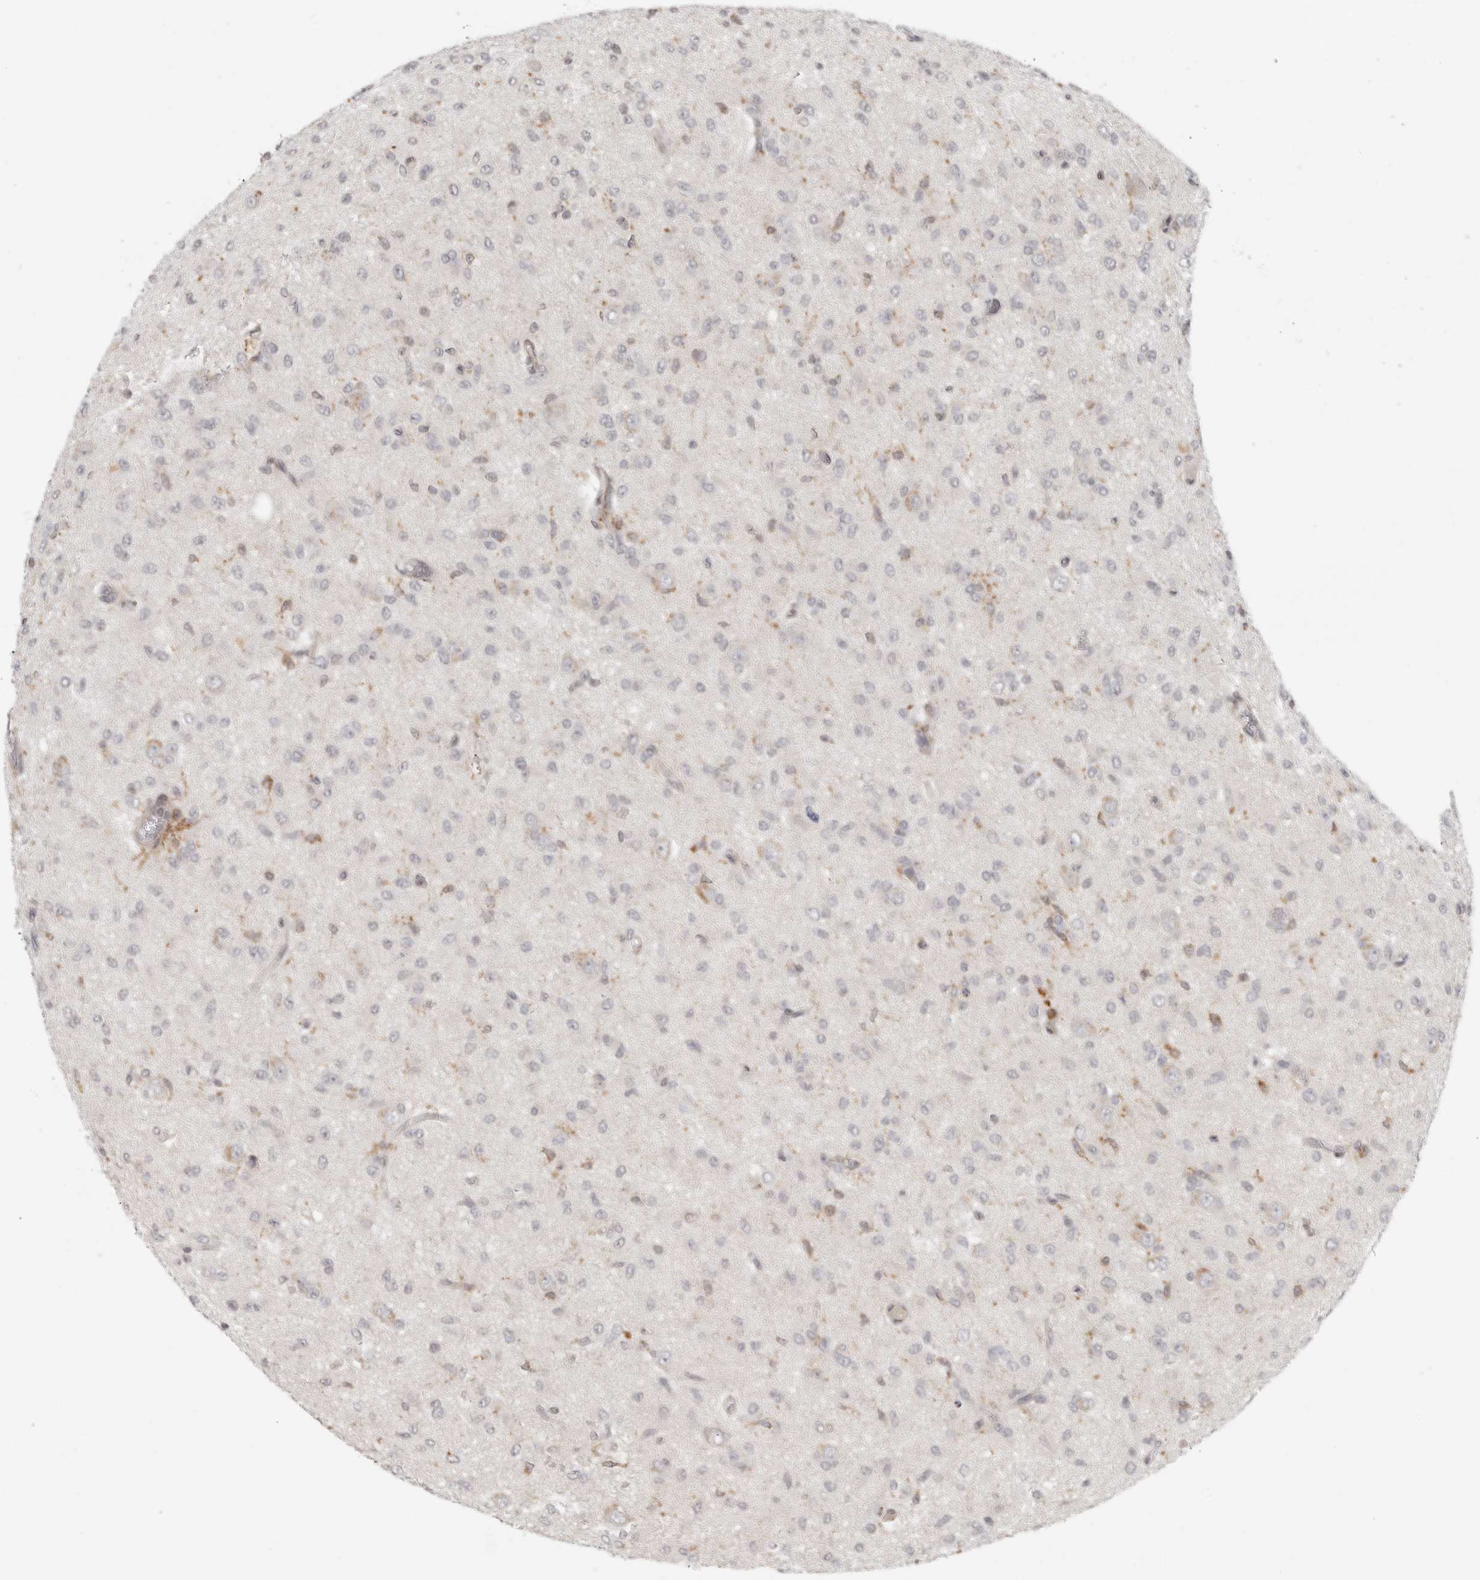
{"staining": {"intensity": "weak", "quantity": "<25%", "location": "cytoplasmic/membranous"}, "tissue": "glioma", "cell_type": "Tumor cells", "image_type": "cancer", "snomed": [{"axis": "morphology", "description": "Glioma, malignant, High grade"}, {"axis": "topography", "description": "Brain"}], "caption": "A photomicrograph of glioma stained for a protein shows no brown staining in tumor cells. The staining was performed using DAB (3,3'-diaminobenzidine) to visualize the protein expression in brown, while the nuclei were stained in blue with hematoxylin (Magnification: 20x).", "gene": "SH3KBP1", "patient": {"sex": "female", "age": 59}}